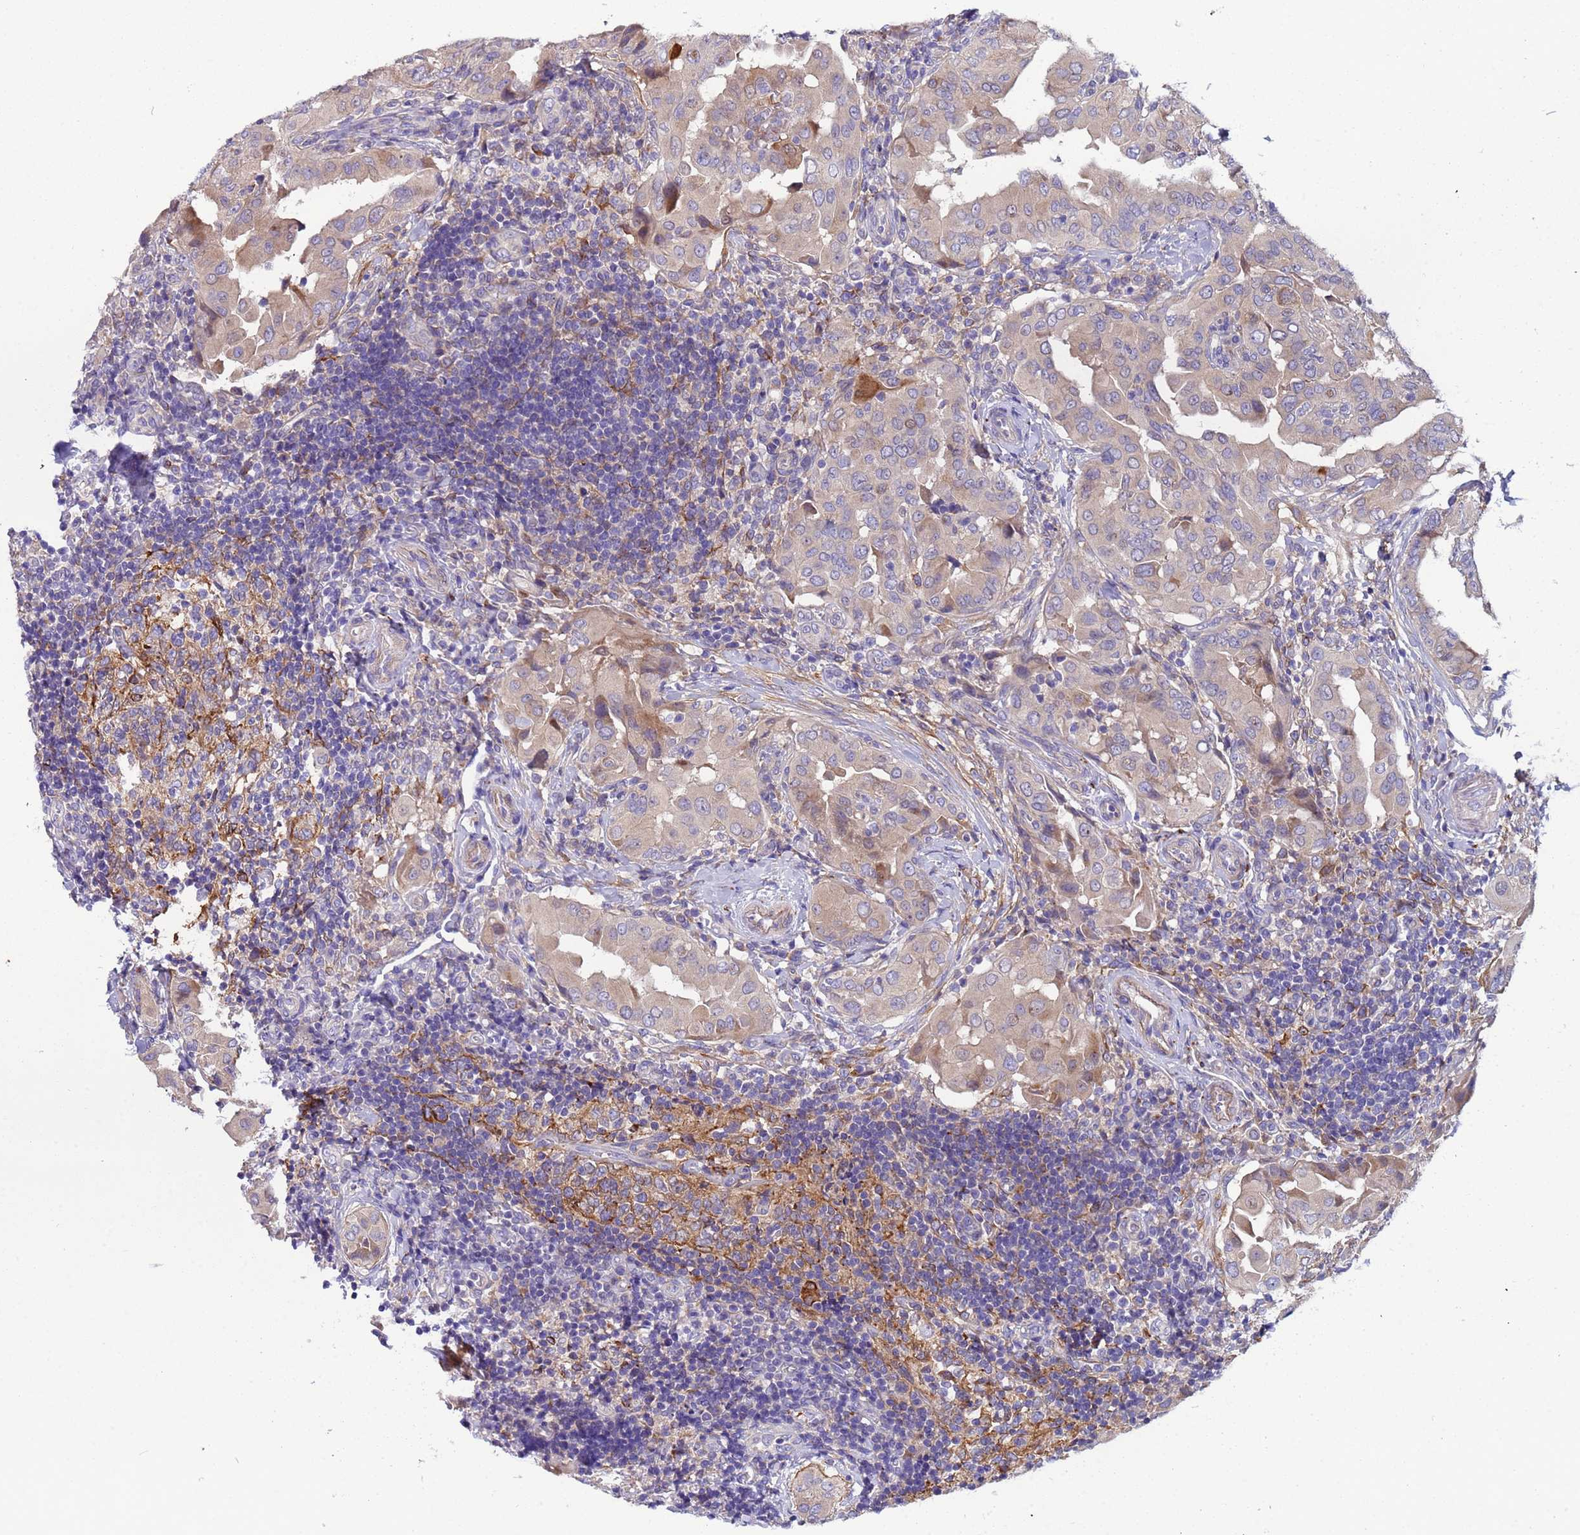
{"staining": {"intensity": "weak", "quantity": "25%-75%", "location": "cytoplasmic/membranous"}, "tissue": "thyroid cancer", "cell_type": "Tumor cells", "image_type": "cancer", "snomed": [{"axis": "morphology", "description": "Papillary adenocarcinoma, NOS"}, {"axis": "topography", "description": "Thyroid gland"}], "caption": "There is low levels of weak cytoplasmic/membranous expression in tumor cells of thyroid papillary adenocarcinoma, as demonstrated by immunohistochemical staining (brown color).", "gene": "PAQR7", "patient": {"sex": "male", "age": 33}}